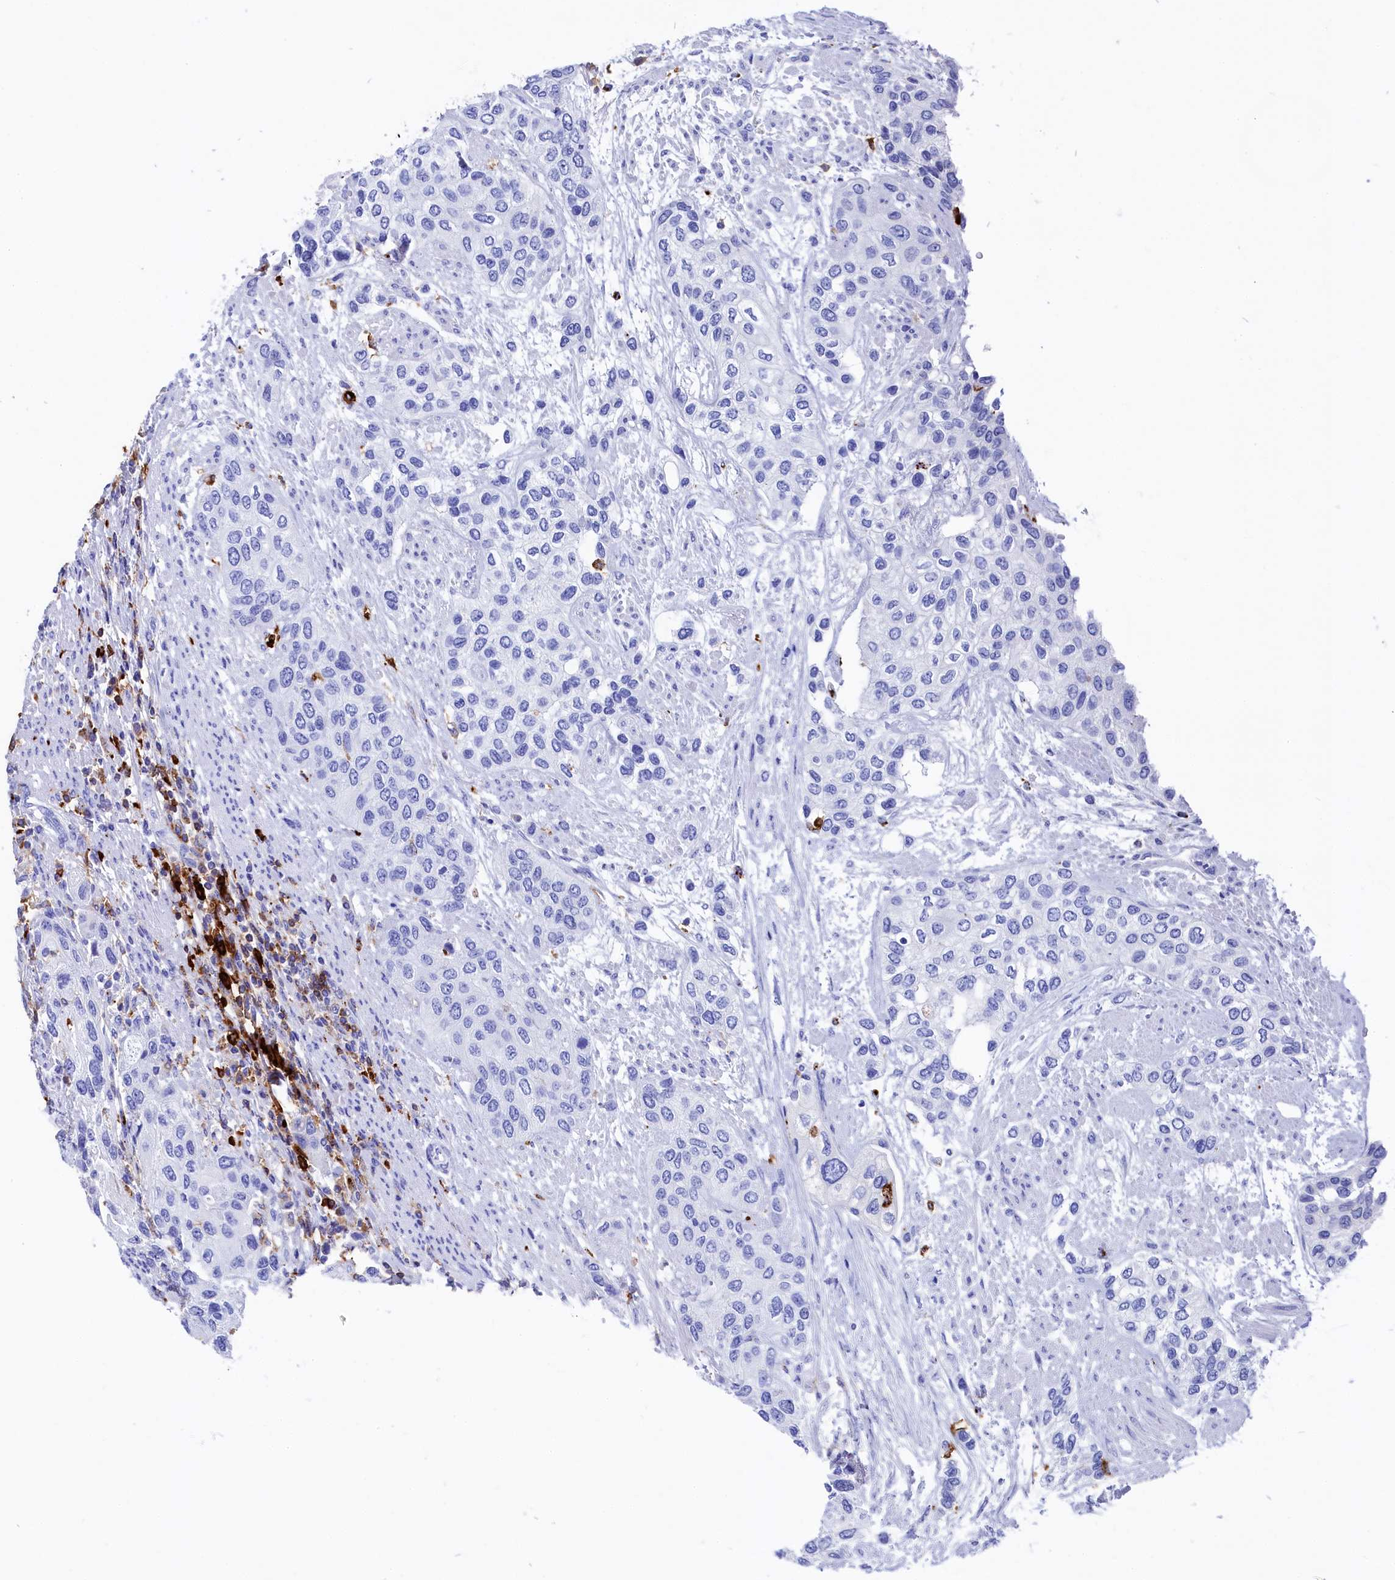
{"staining": {"intensity": "negative", "quantity": "none", "location": "none"}, "tissue": "urothelial cancer", "cell_type": "Tumor cells", "image_type": "cancer", "snomed": [{"axis": "morphology", "description": "Normal tissue, NOS"}, {"axis": "morphology", "description": "Urothelial carcinoma, High grade"}, {"axis": "topography", "description": "Vascular tissue"}, {"axis": "topography", "description": "Urinary bladder"}], "caption": "Tumor cells show no significant protein expression in urothelial cancer.", "gene": "PLAC8", "patient": {"sex": "female", "age": 56}}